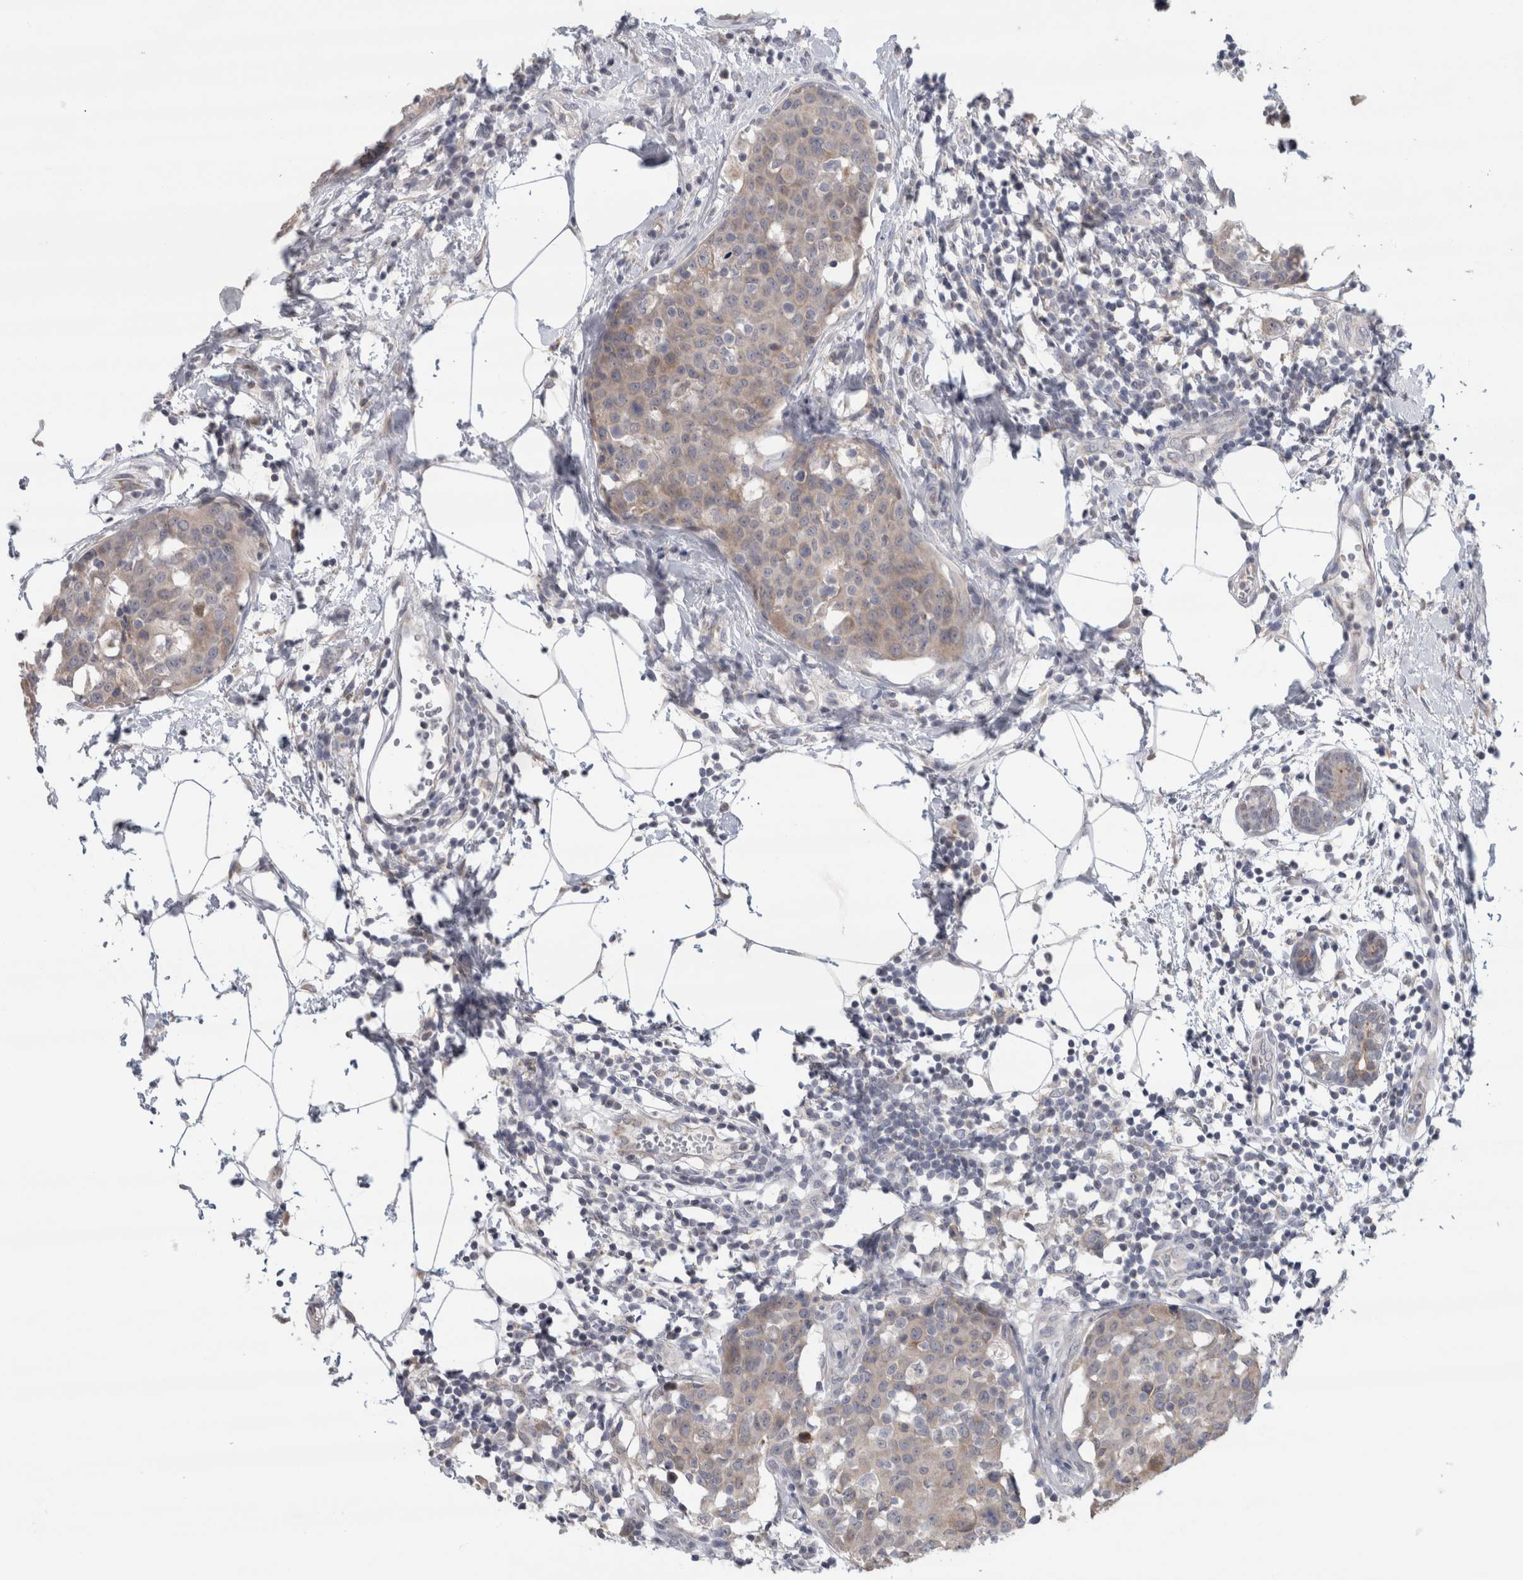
{"staining": {"intensity": "weak", "quantity": ">75%", "location": "cytoplasmic/membranous"}, "tissue": "breast cancer", "cell_type": "Tumor cells", "image_type": "cancer", "snomed": [{"axis": "morphology", "description": "Normal tissue, NOS"}, {"axis": "morphology", "description": "Duct carcinoma"}, {"axis": "topography", "description": "Breast"}], "caption": "Protein staining exhibits weak cytoplasmic/membranous expression in about >75% of tumor cells in breast cancer. (Brightfield microscopy of DAB IHC at high magnification).", "gene": "RAB18", "patient": {"sex": "female", "age": 37}}